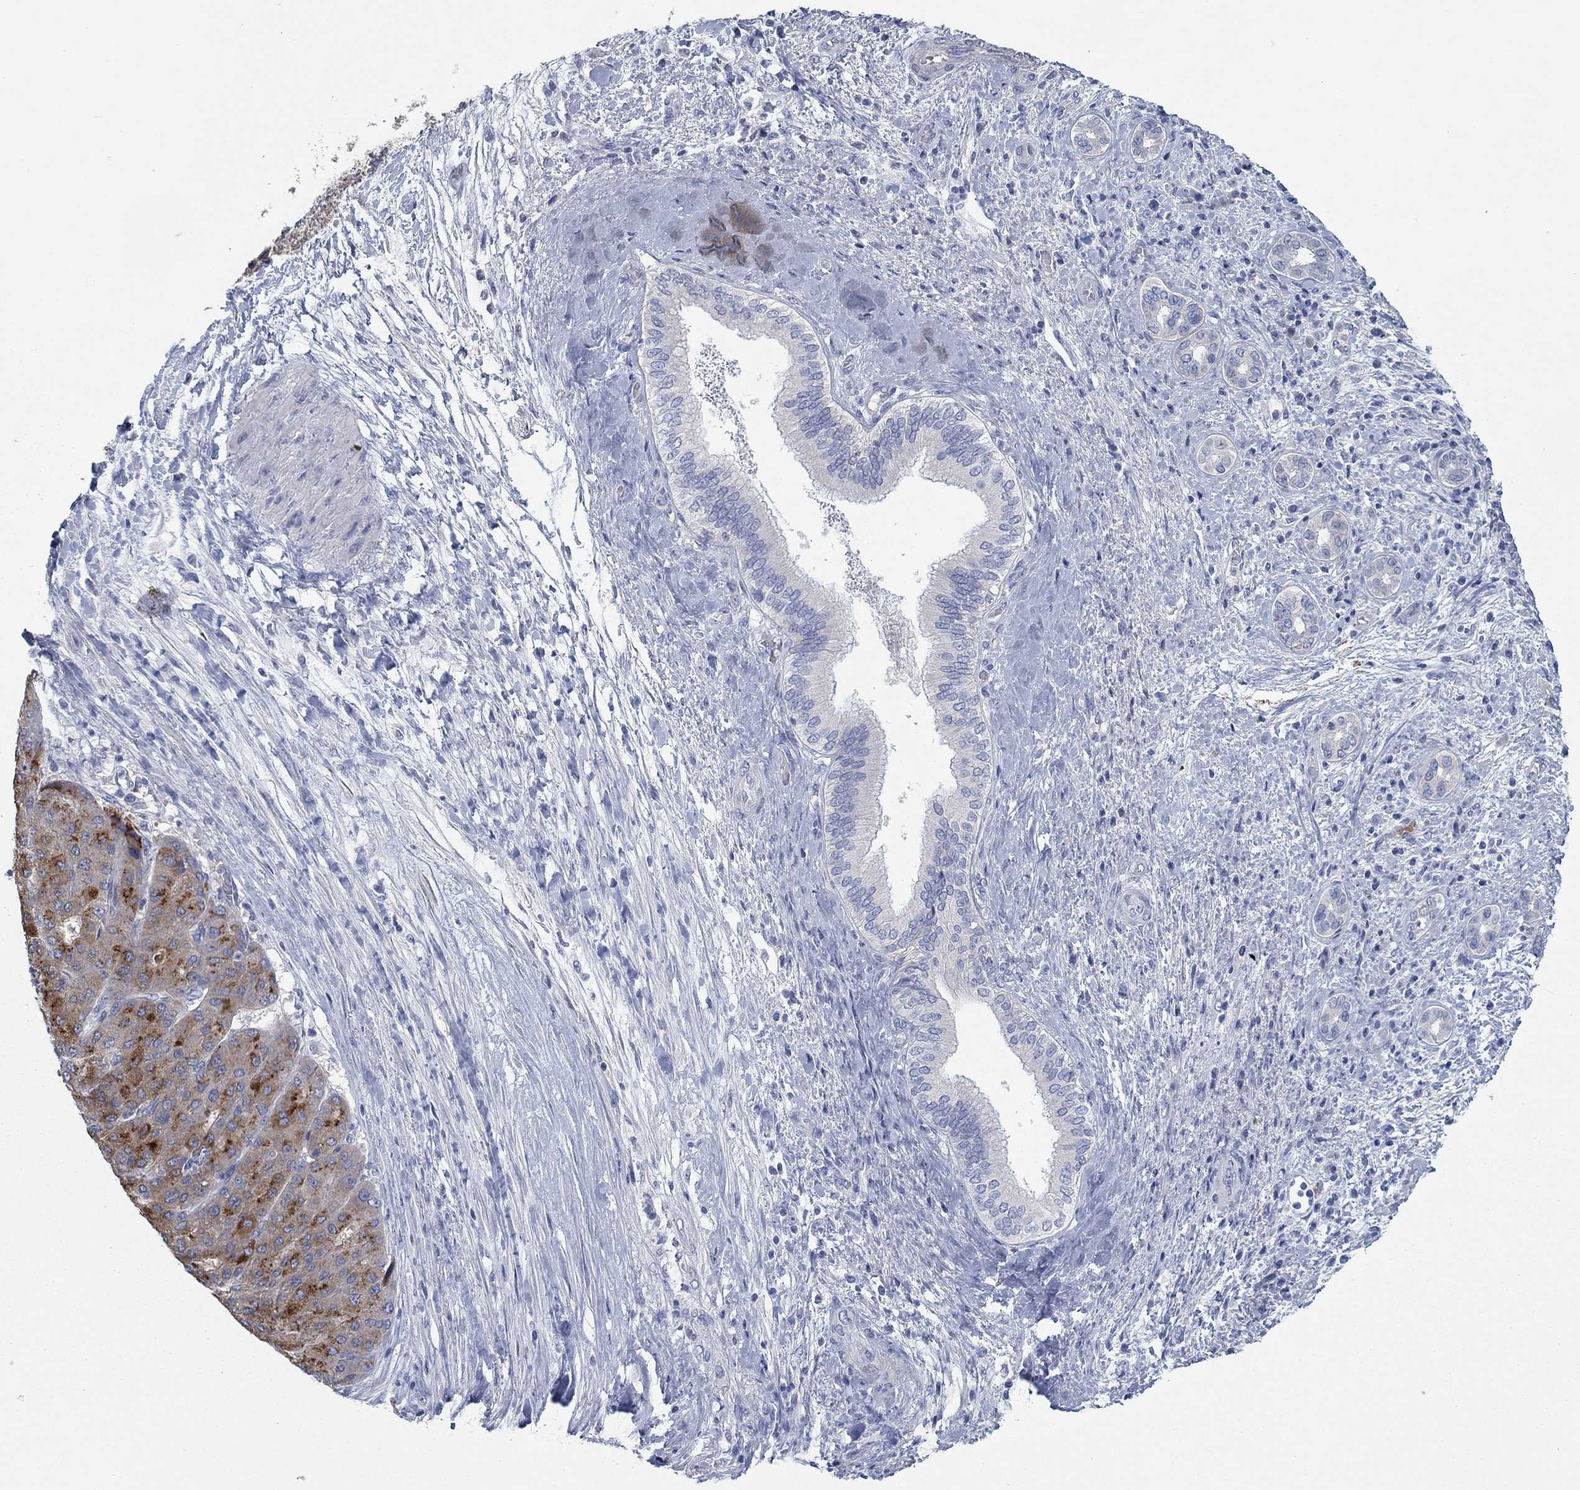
{"staining": {"intensity": "moderate", "quantity": "25%-75%", "location": "cytoplasmic/membranous"}, "tissue": "liver cancer", "cell_type": "Tumor cells", "image_type": "cancer", "snomed": [{"axis": "morphology", "description": "Carcinoma, Hepatocellular, NOS"}, {"axis": "topography", "description": "Liver"}], "caption": "Liver hepatocellular carcinoma stained with a protein marker shows moderate staining in tumor cells.", "gene": "APOC3", "patient": {"sex": "male", "age": 65}}